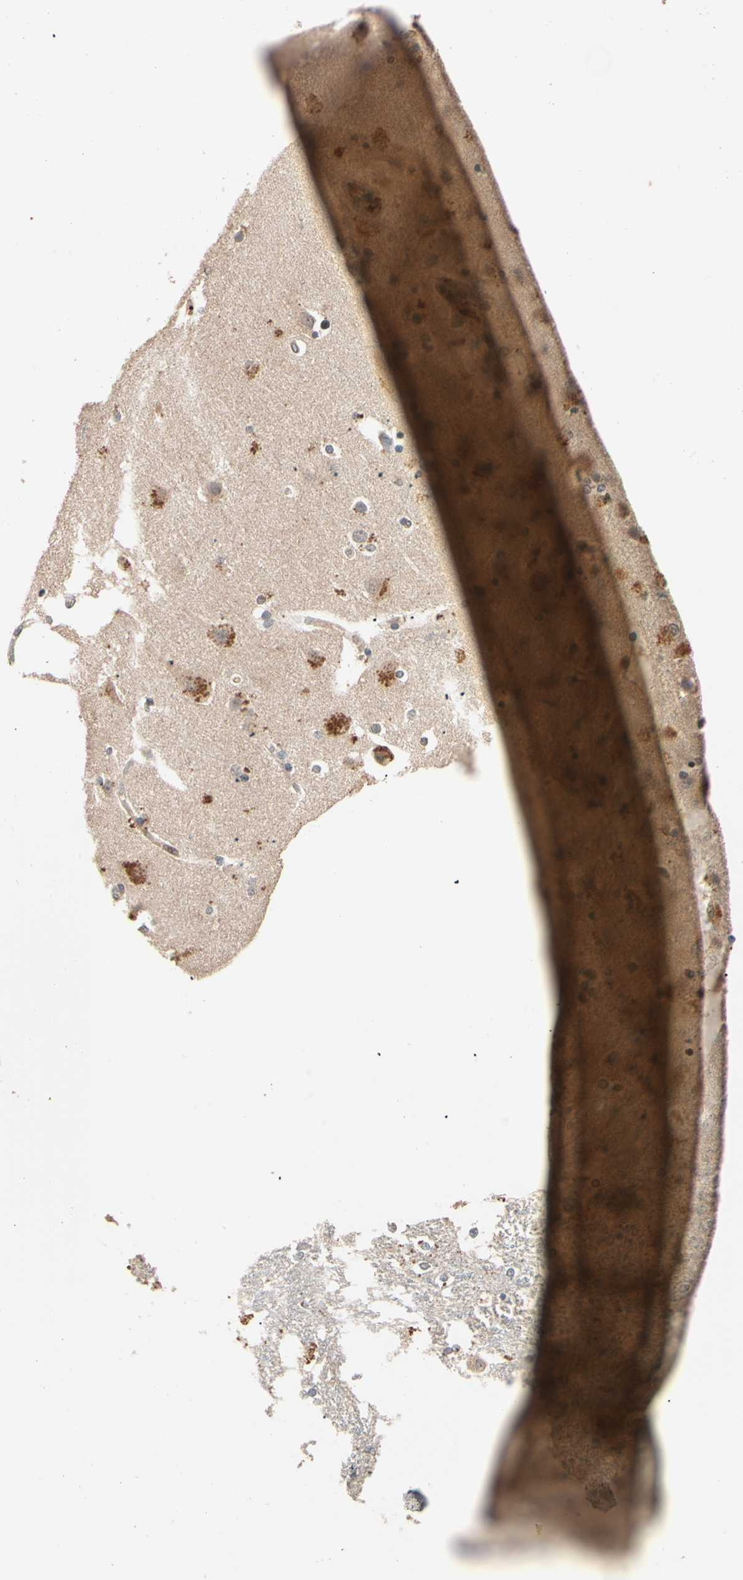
{"staining": {"intensity": "moderate", "quantity": "25%-75%", "location": "cytoplasmic/membranous"}, "tissue": "caudate", "cell_type": "Glial cells", "image_type": "normal", "snomed": [{"axis": "morphology", "description": "Normal tissue, NOS"}, {"axis": "topography", "description": "Lateral ventricle wall"}], "caption": "A medium amount of moderate cytoplasmic/membranous expression is seen in approximately 25%-75% of glial cells in normal caudate.", "gene": "ACSL5", "patient": {"sex": "female", "age": 54}}